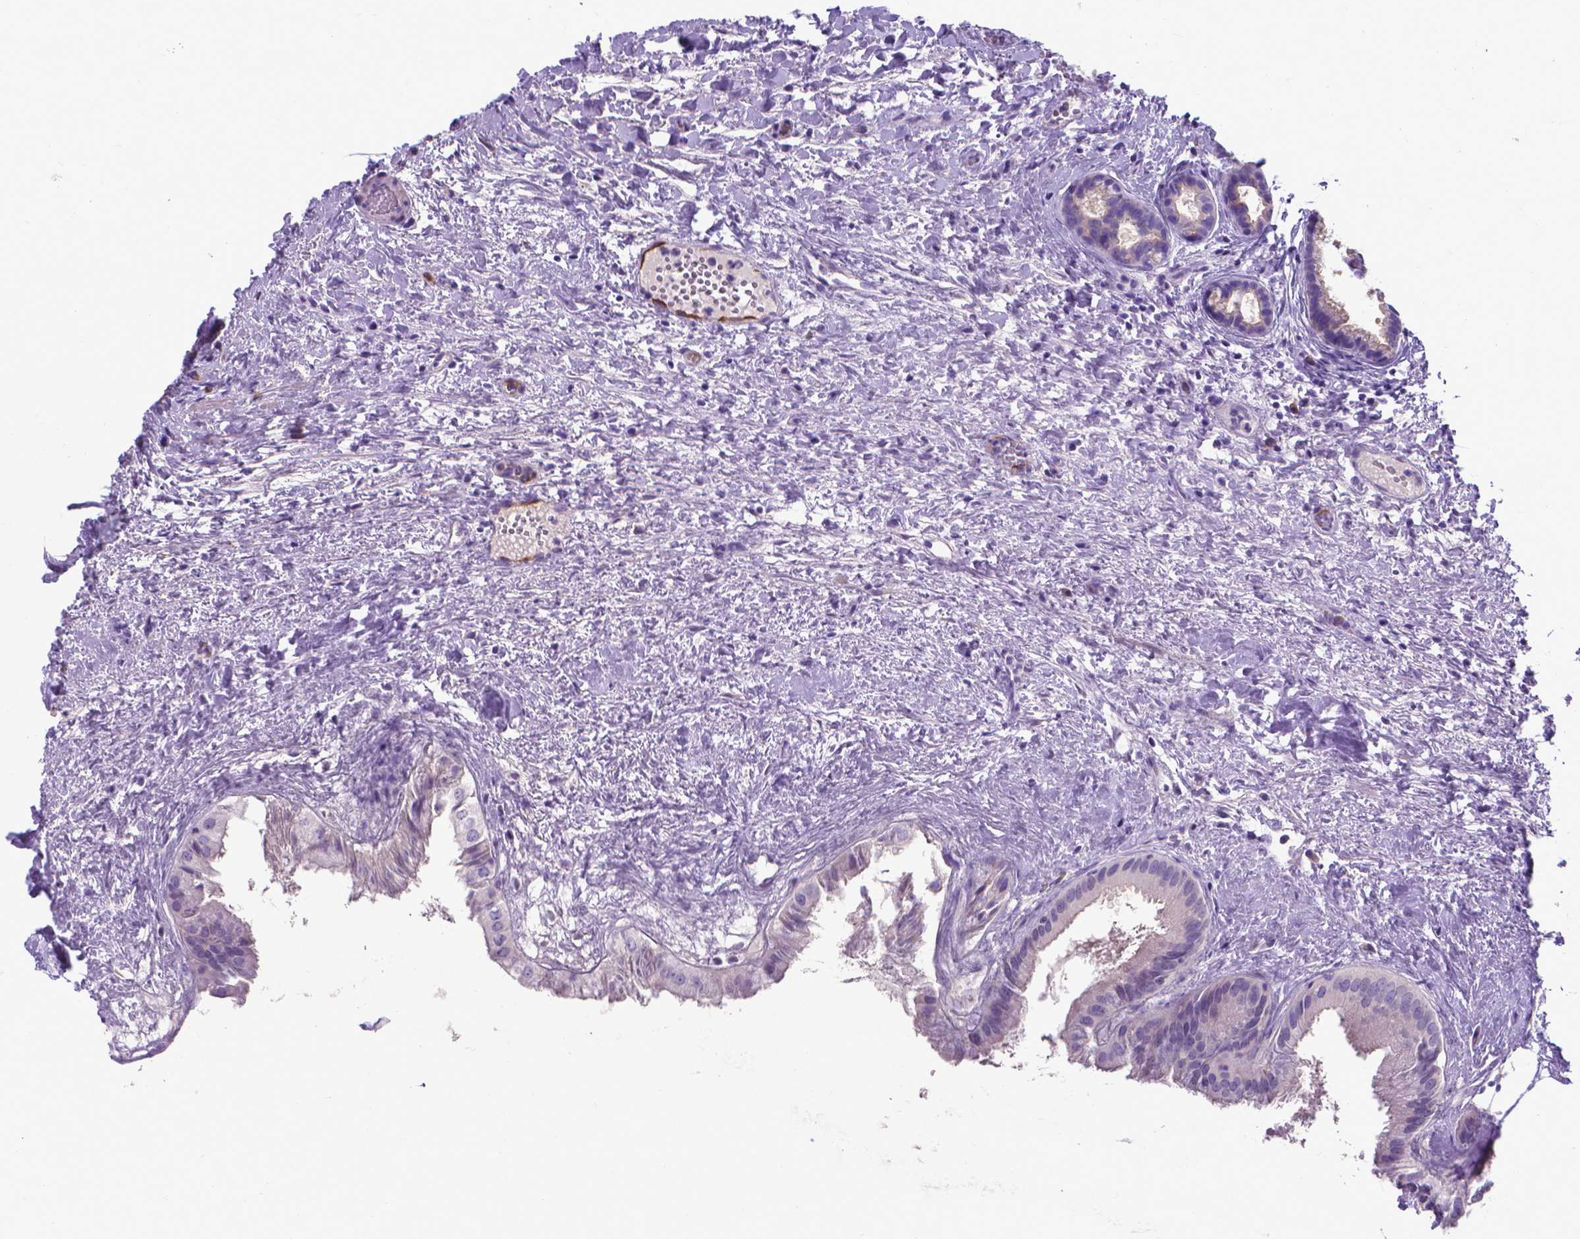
{"staining": {"intensity": "negative", "quantity": "none", "location": "none"}, "tissue": "gallbladder", "cell_type": "Glandular cells", "image_type": "normal", "snomed": [{"axis": "morphology", "description": "Normal tissue, NOS"}, {"axis": "topography", "description": "Gallbladder"}], "caption": "DAB immunohistochemical staining of normal human gallbladder shows no significant staining in glandular cells.", "gene": "CLIC4", "patient": {"sex": "male", "age": 70}}